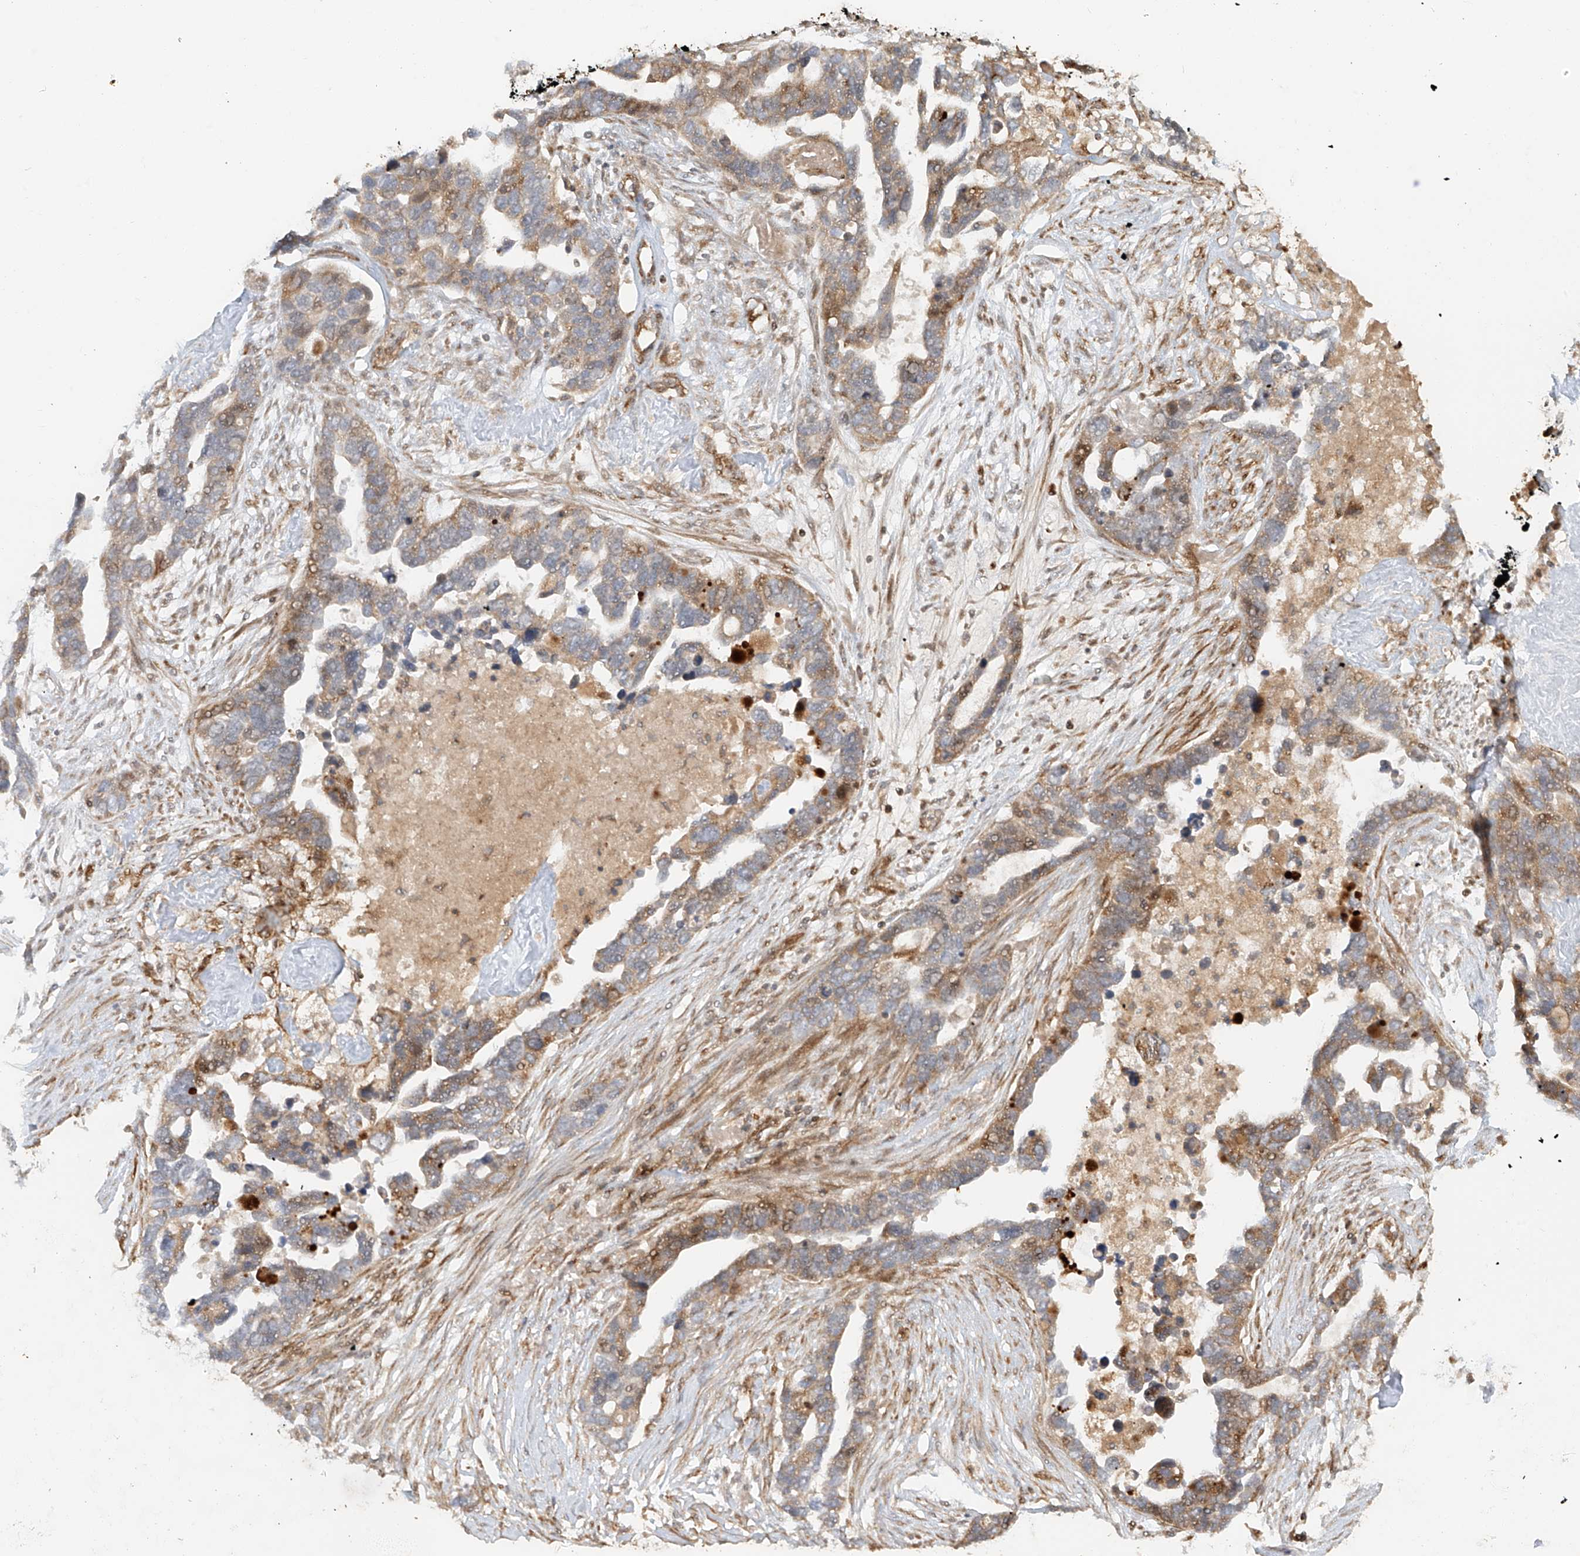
{"staining": {"intensity": "moderate", "quantity": "25%-75%", "location": "cytoplasmic/membranous"}, "tissue": "ovarian cancer", "cell_type": "Tumor cells", "image_type": "cancer", "snomed": [{"axis": "morphology", "description": "Cystadenocarcinoma, serous, NOS"}, {"axis": "topography", "description": "Ovary"}], "caption": "A brown stain shows moderate cytoplasmic/membranous staining of a protein in ovarian serous cystadenocarcinoma tumor cells.", "gene": "MIPEP", "patient": {"sex": "female", "age": 54}}